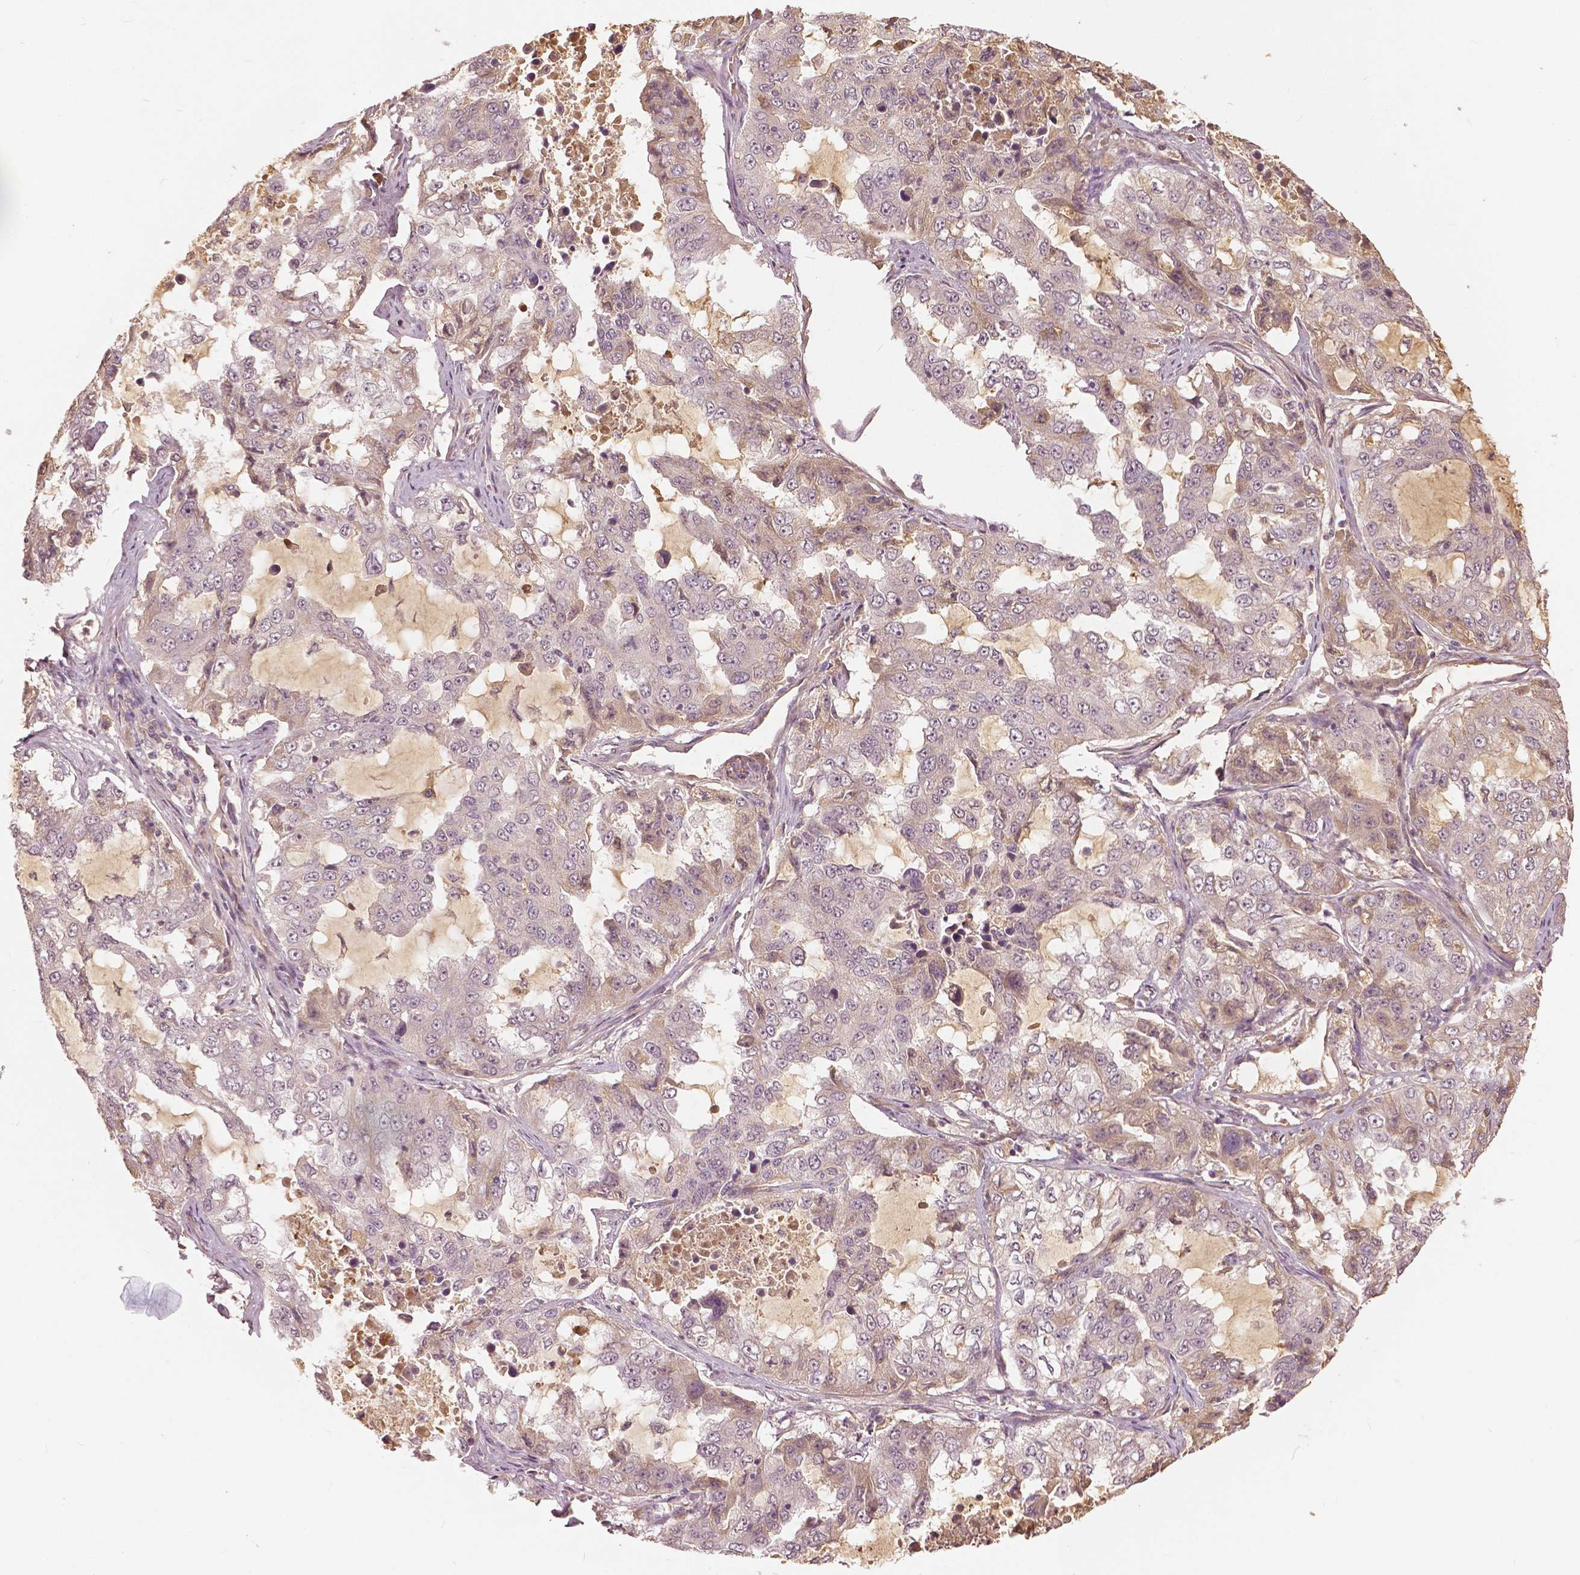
{"staining": {"intensity": "weak", "quantity": "<25%", "location": "nuclear"}, "tissue": "lung cancer", "cell_type": "Tumor cells", "image_type": "cancer", "snomed": [{"axis": "morphology", "description": "Adenocarcinoma, NOS"}, {"axis": "topography", "description": "Lung"}], "caption": "Immunohistochemistry micrograph of lung cancer stained for a protein (brown), which demonstrates no positivity in tumor cells.", "gene": "ANGPTL4", "patient": {"sex": "female", "age": 61}}